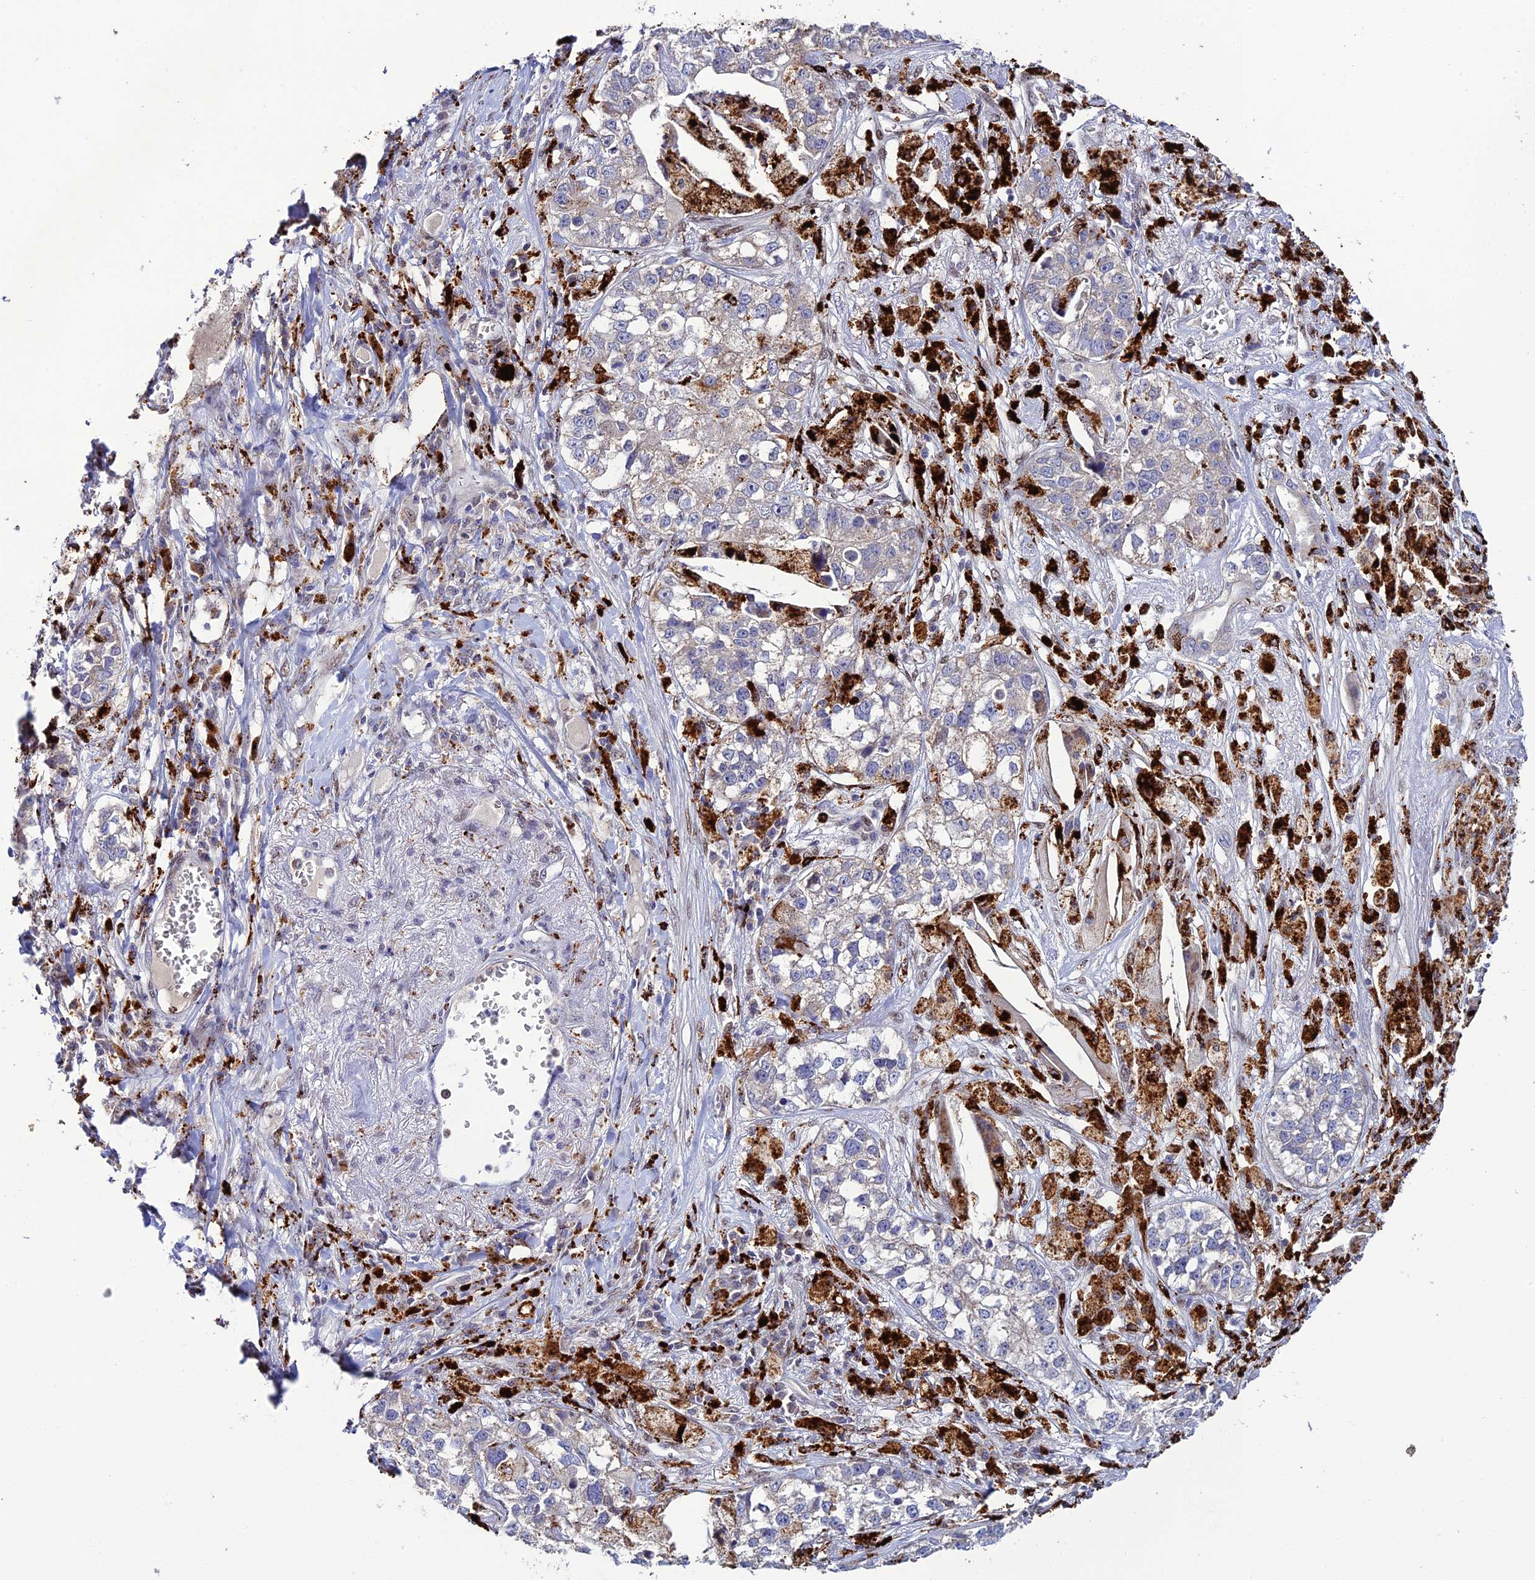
{"staining": {"intensity": "negative", "quantity": "none", "location": "none"}, "tissue": "lung cancer", "cell_type": "Tumor cells", "image_type": "cancer", "snomed": [{"axis": "morphology", "description": "Adenocarcinoma, NOS"}, {"axis": "topography", "description": "Lung"}], "caption": "Photomicrograph shows no protein positivity in tumor cells of adenocarcinoma (lung) tissue. (DAB (3,3'-diaminobenzidine) immunohistochemistry with hematoxylin counter stain).", "gene": "HIC1", "patient": {"sex": "male", "age": 49}}